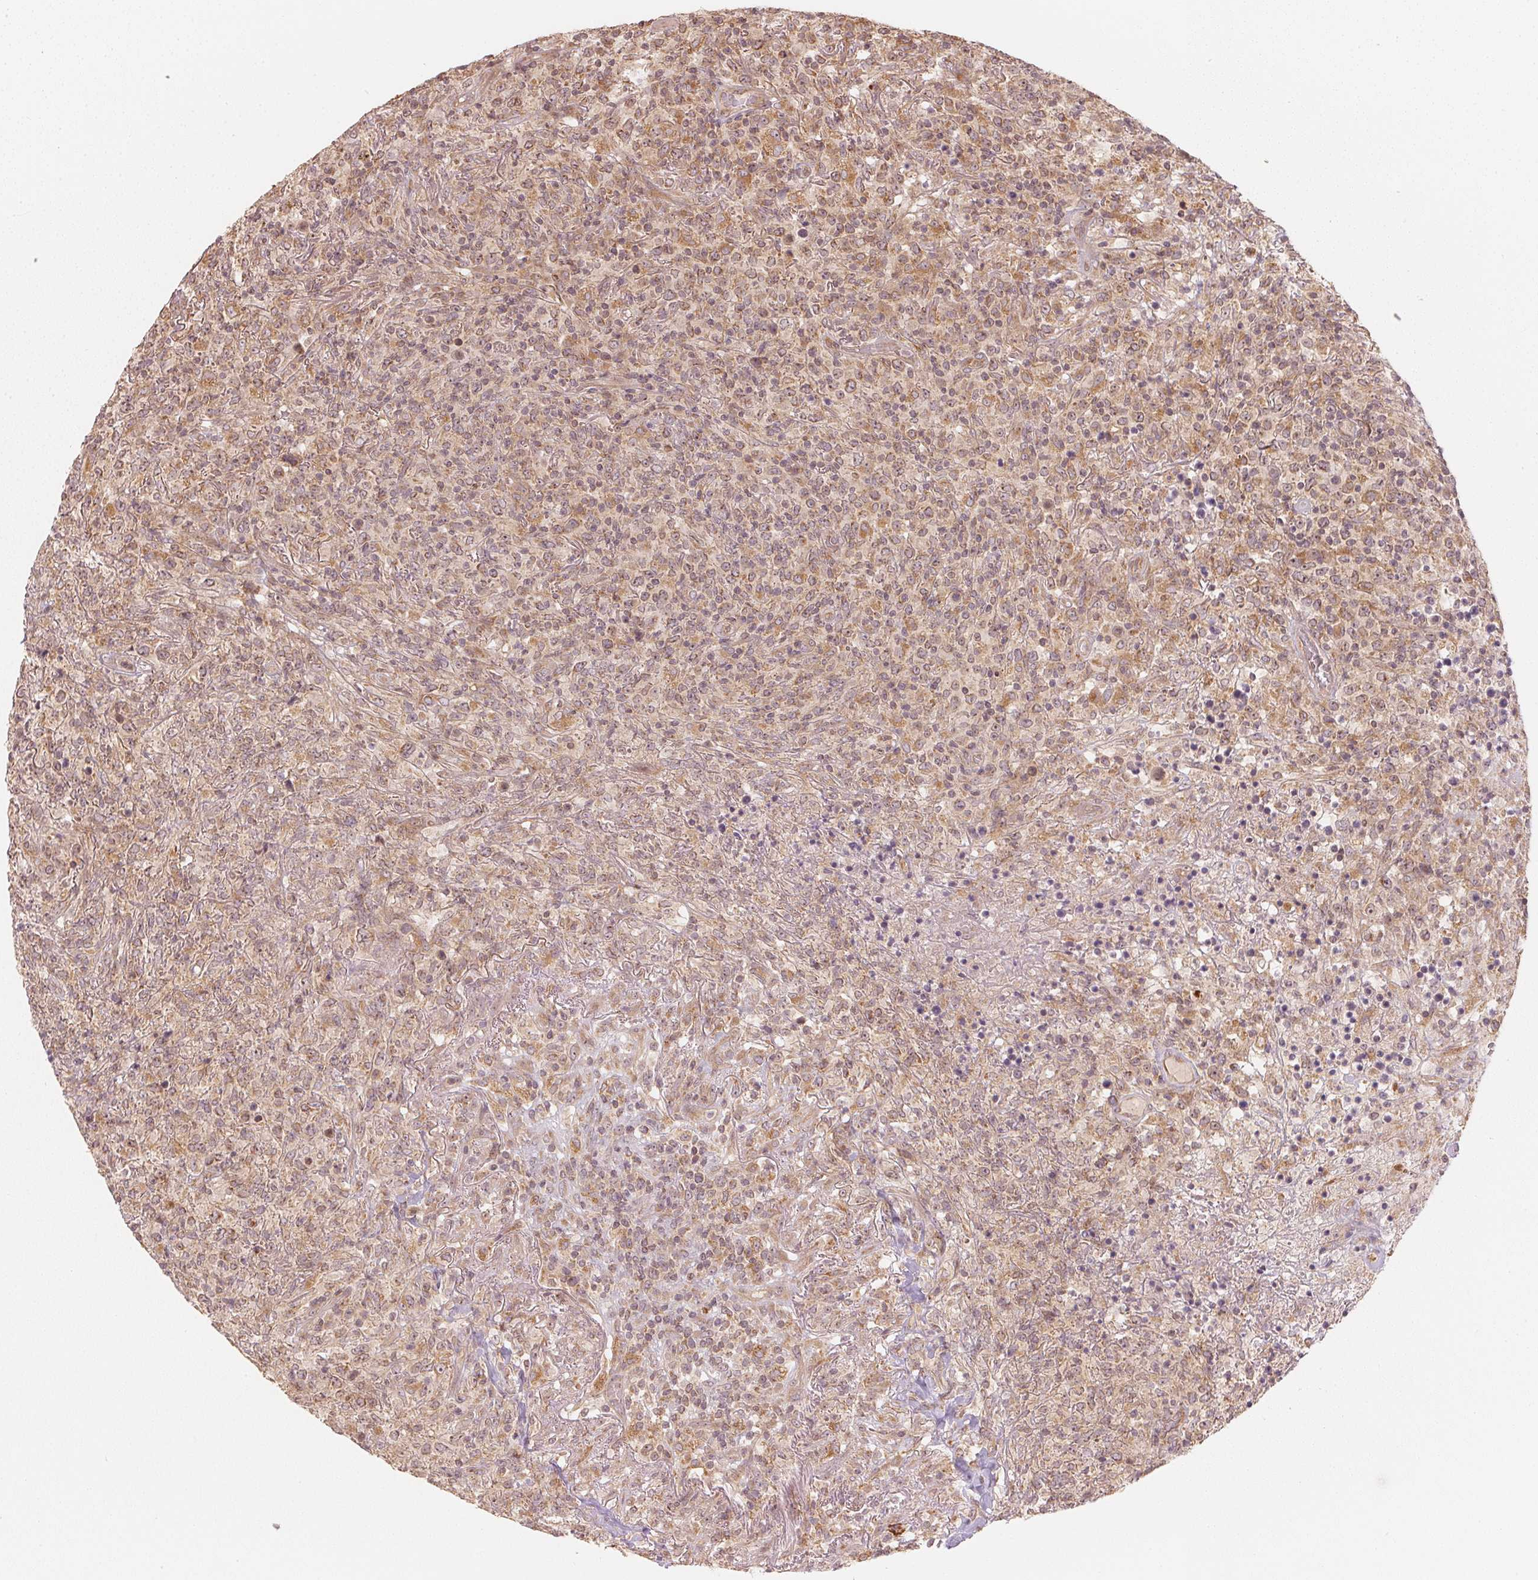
{"staining": {"intensity": "weak", "quantity": "25%-75%", "location": "cytoplasmic/membranous"}, "tissue": "lymphoma", "cell_type": "Tumor cells", "image_type": "cancer", "snomed": [{"axis": "morphology", "description": "Malignant lymphoma, non-Hodgkin's type, High grade"}, {"axis": "topography", "description": "Lung"}], "caption": "Protein analysis of malignant lymphoma, non-Hodgkin's type (high-grade) tissue shows weak cytoplasmic/membranous positivity in about 25%-75% of tumor cells.", "gene": "WDR54", "patient": {"sex": "male", "age": 79}}